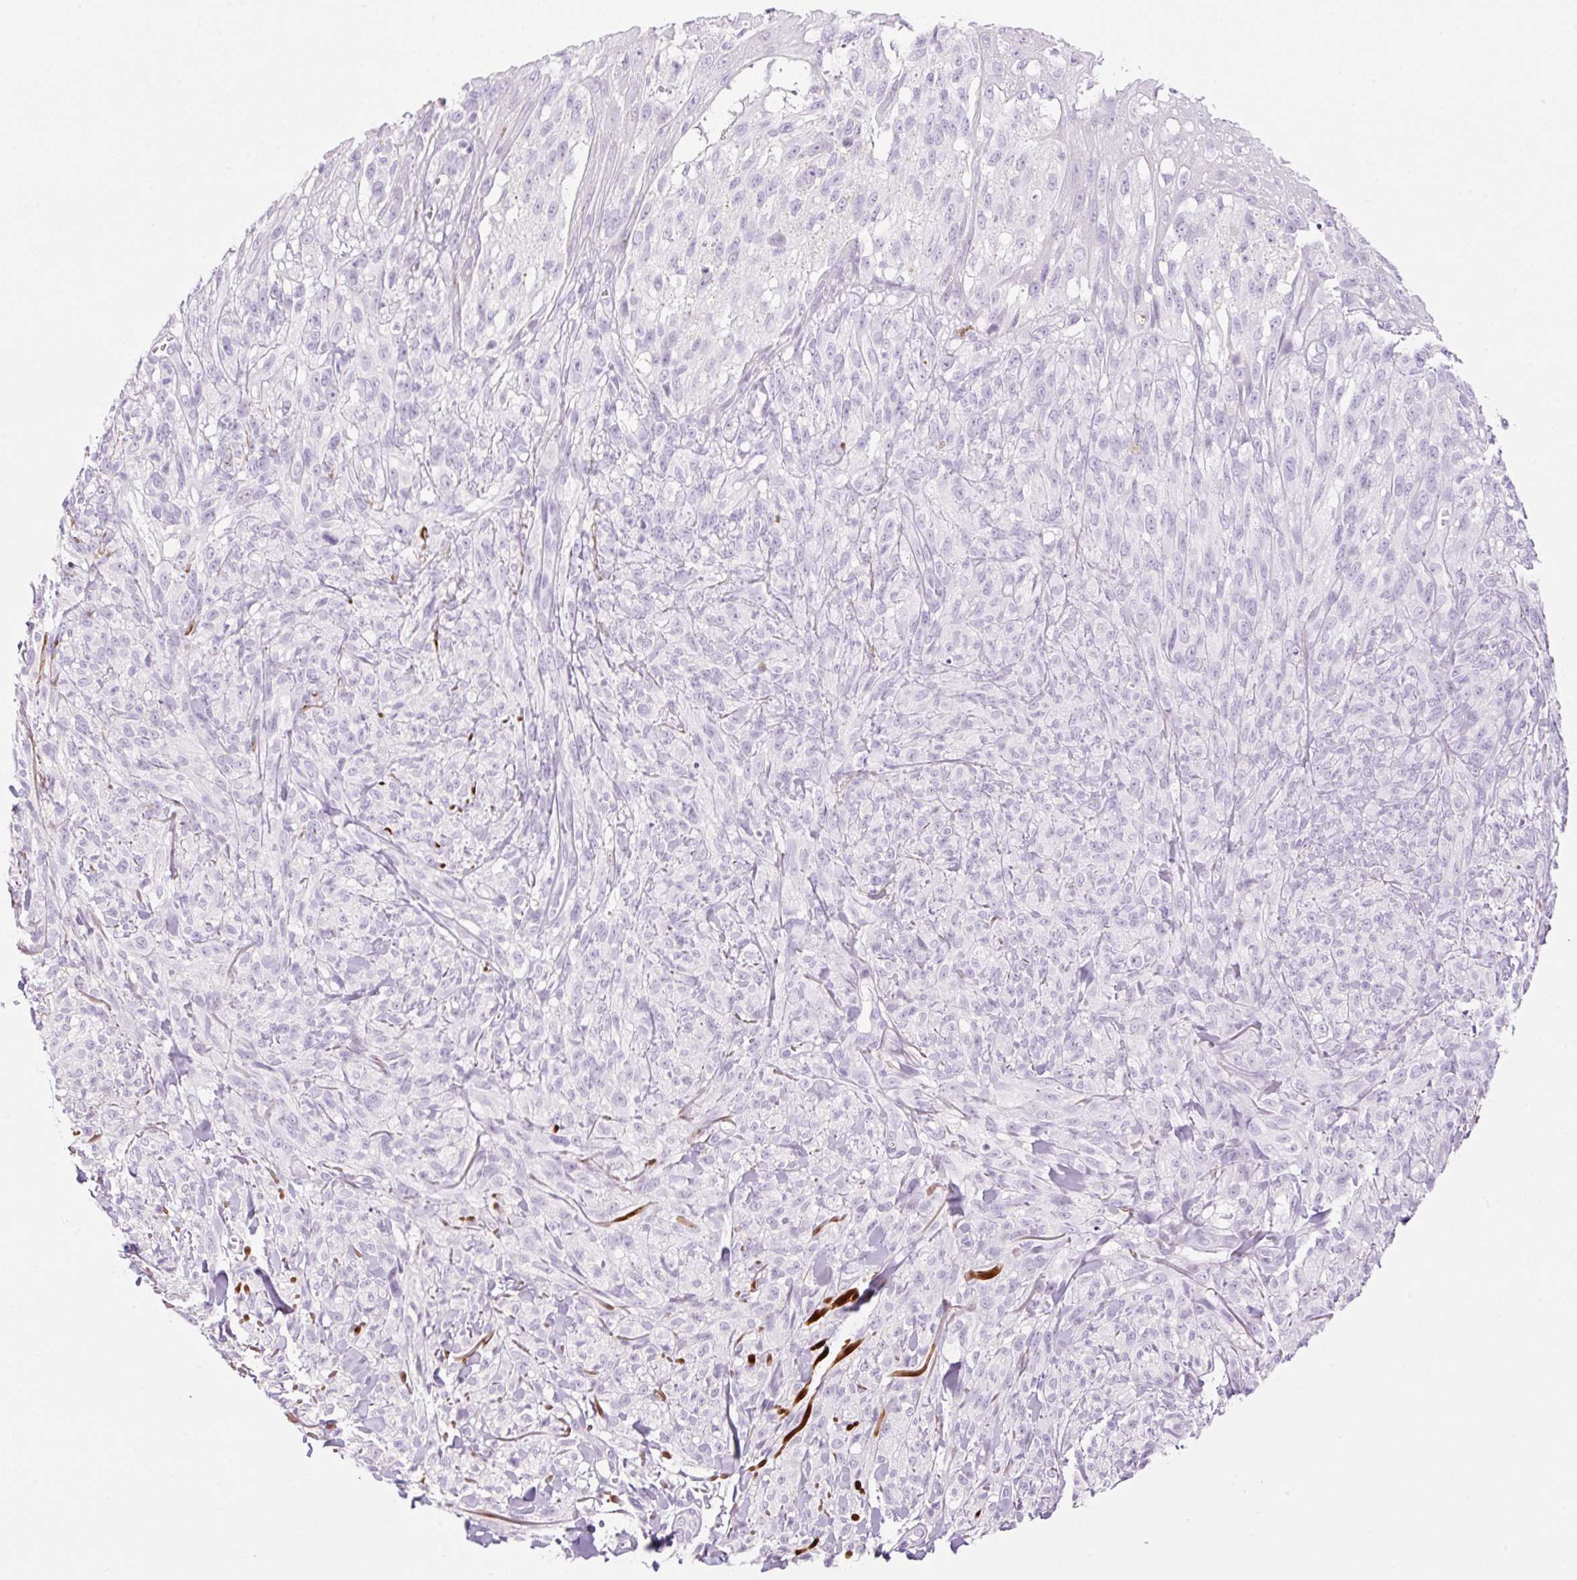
{"staining": {"intensity": "negative", "quantity": "none", "location": "none"}, "tissue": "melanoma", "cell_type": "Tumor cells", "image_type": "cancer", "snomed": [{"axis": "morphology", "description": "Malignant melanoma, NOS"}, {"axis": "topography", "description": "Skin of upper arm"}], "caption": "Melanoma was stained to show a protein in brown. There is no significant positivity in tumor cells.", "gene": "SP140L", "patient": {"sex": "female", "age": 65}}